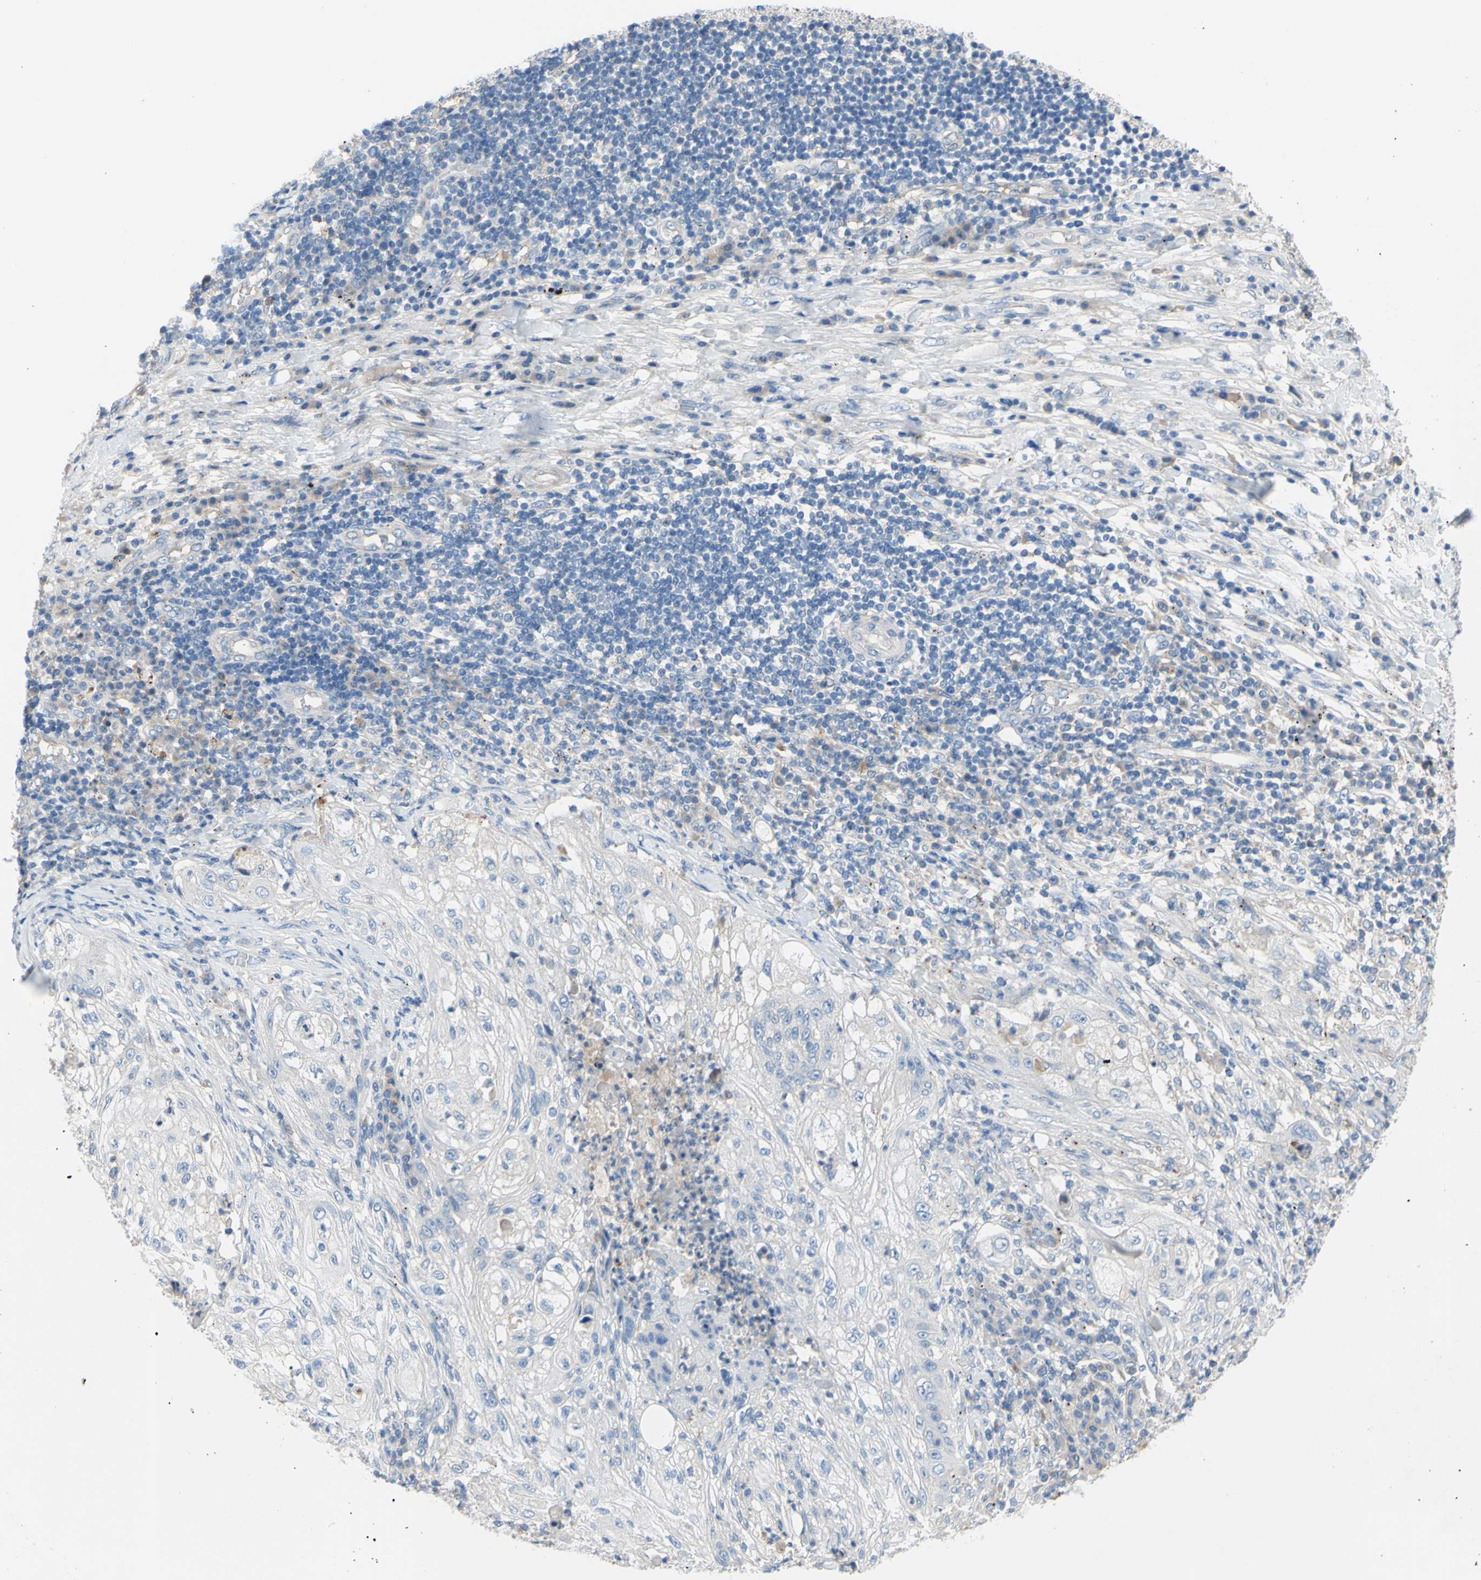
{"staining": {"intensity": "negative", "quantity": "none", "location": "none"}, "tissue": "lung cancer", "cell_type": "Tumor cells", "image_type": "cancer", "snomed": [{"axis": "morphology", "description": "Inflammation, NOS"}, {"axis": "morphology", "description": "Squamous cell carcinoma, NOS"}, {"axis": "topography", "description": "Lymph node"}, {"axis": "topography", "description": "Soft tissue"}, {"axis": "topography", "description": "Lung"}], "caption": "This is a micrograph of immunohistochemistry staining of lung cancer (squamous cell carcinoma), which shows no staining in tumor cells.", "gene": "TMEM59L", "patient": {"sex": "male", "age": 66}}